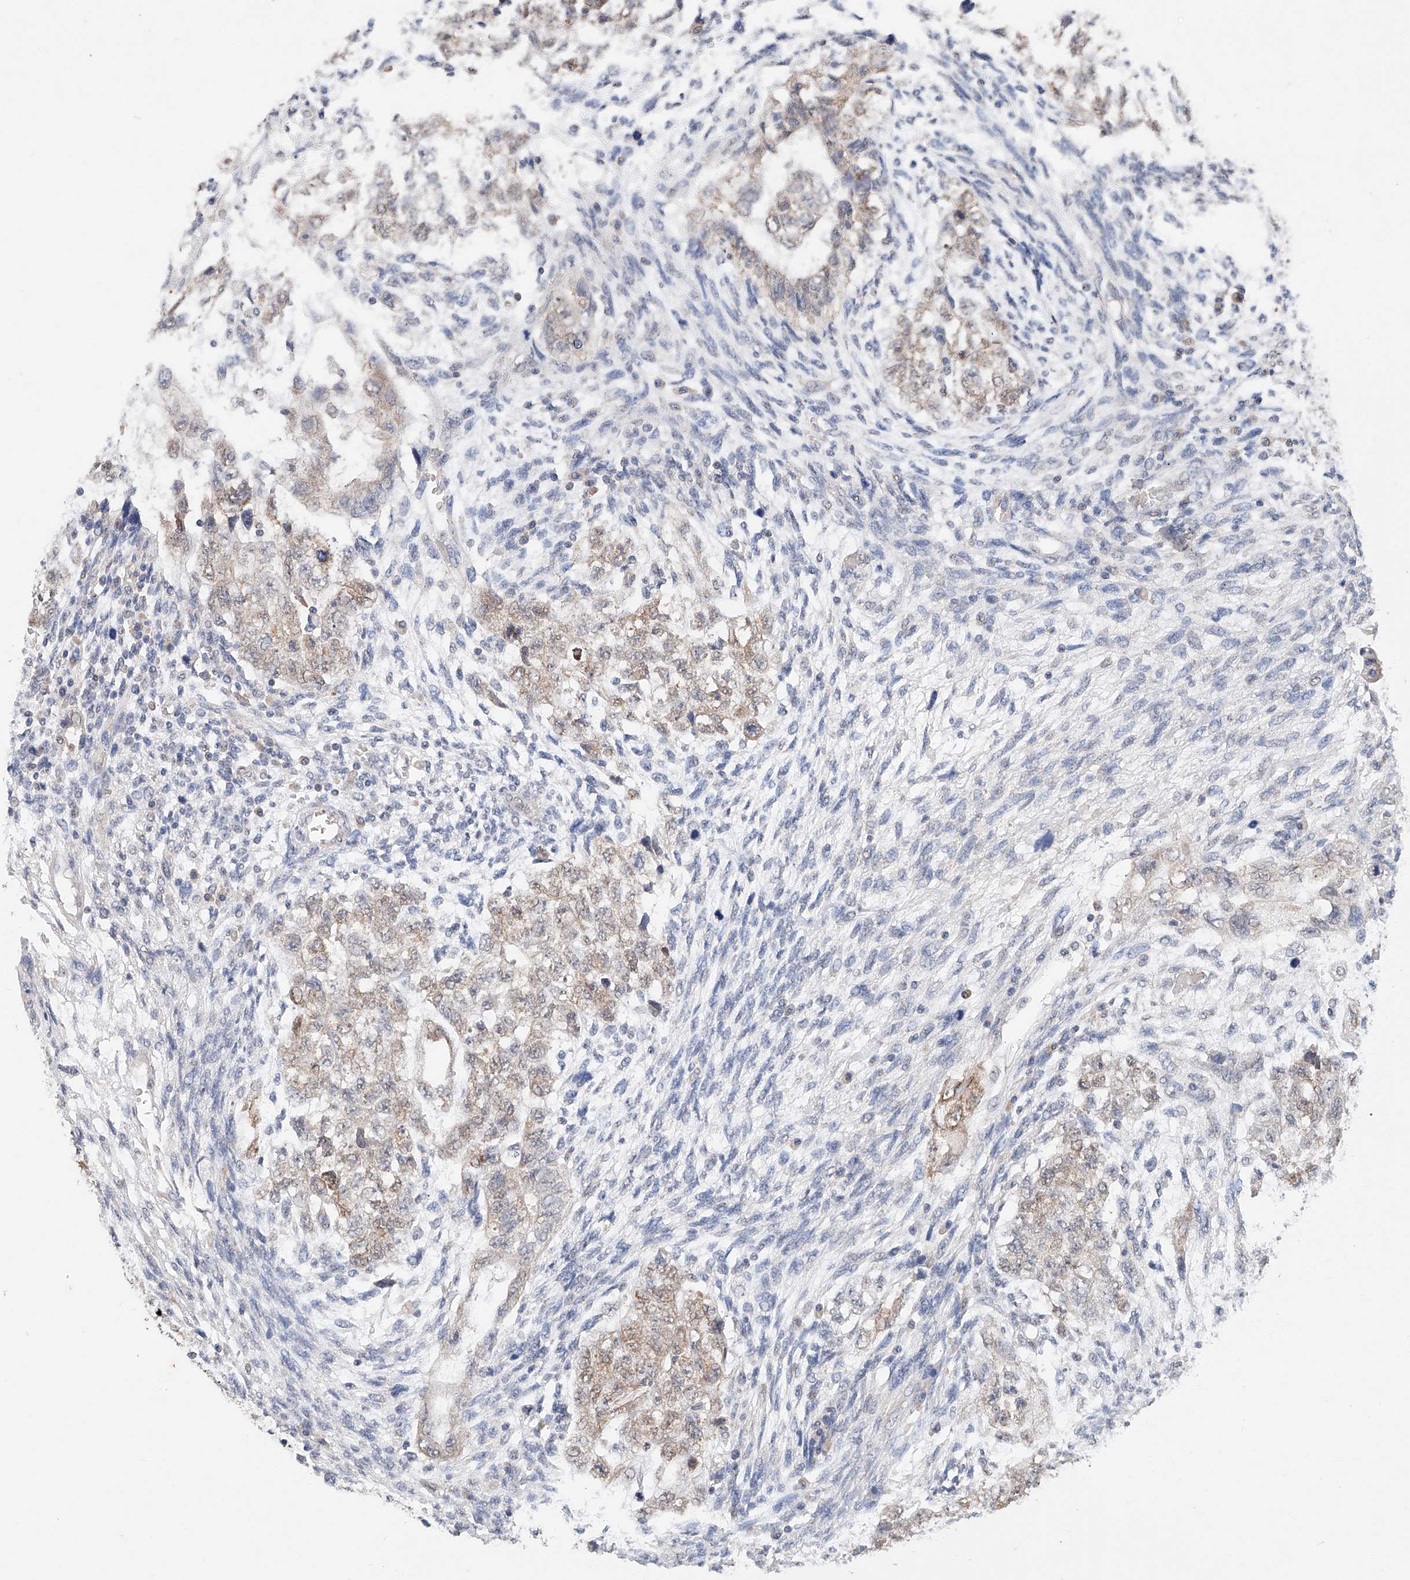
{"staining": {"intensity": "weak", "quantity": ">75%", "location": "cytoplasmic/membranous"}, "tissue": "testis cancer", "cell_type": "Tumor cells", "image_type": "cancer", "snomed": [{"axis": "morphology", "description": "Normal tissue, NOS"}, {"axis": "morphology", "description": "Carcinoma, Embryonal, NOS"}, {"axis": "topography", "description": "Testis"}], "caption": "Testis cancer (embryonal carcinoma) stained with DAB immunohistochemistry (IHC) shows low levels of weak cytoplasmic/membranous staining in approximately >75% of tumor cells.", "gene": "CERS4", "patient": {"sex": "male", "age": 36}}